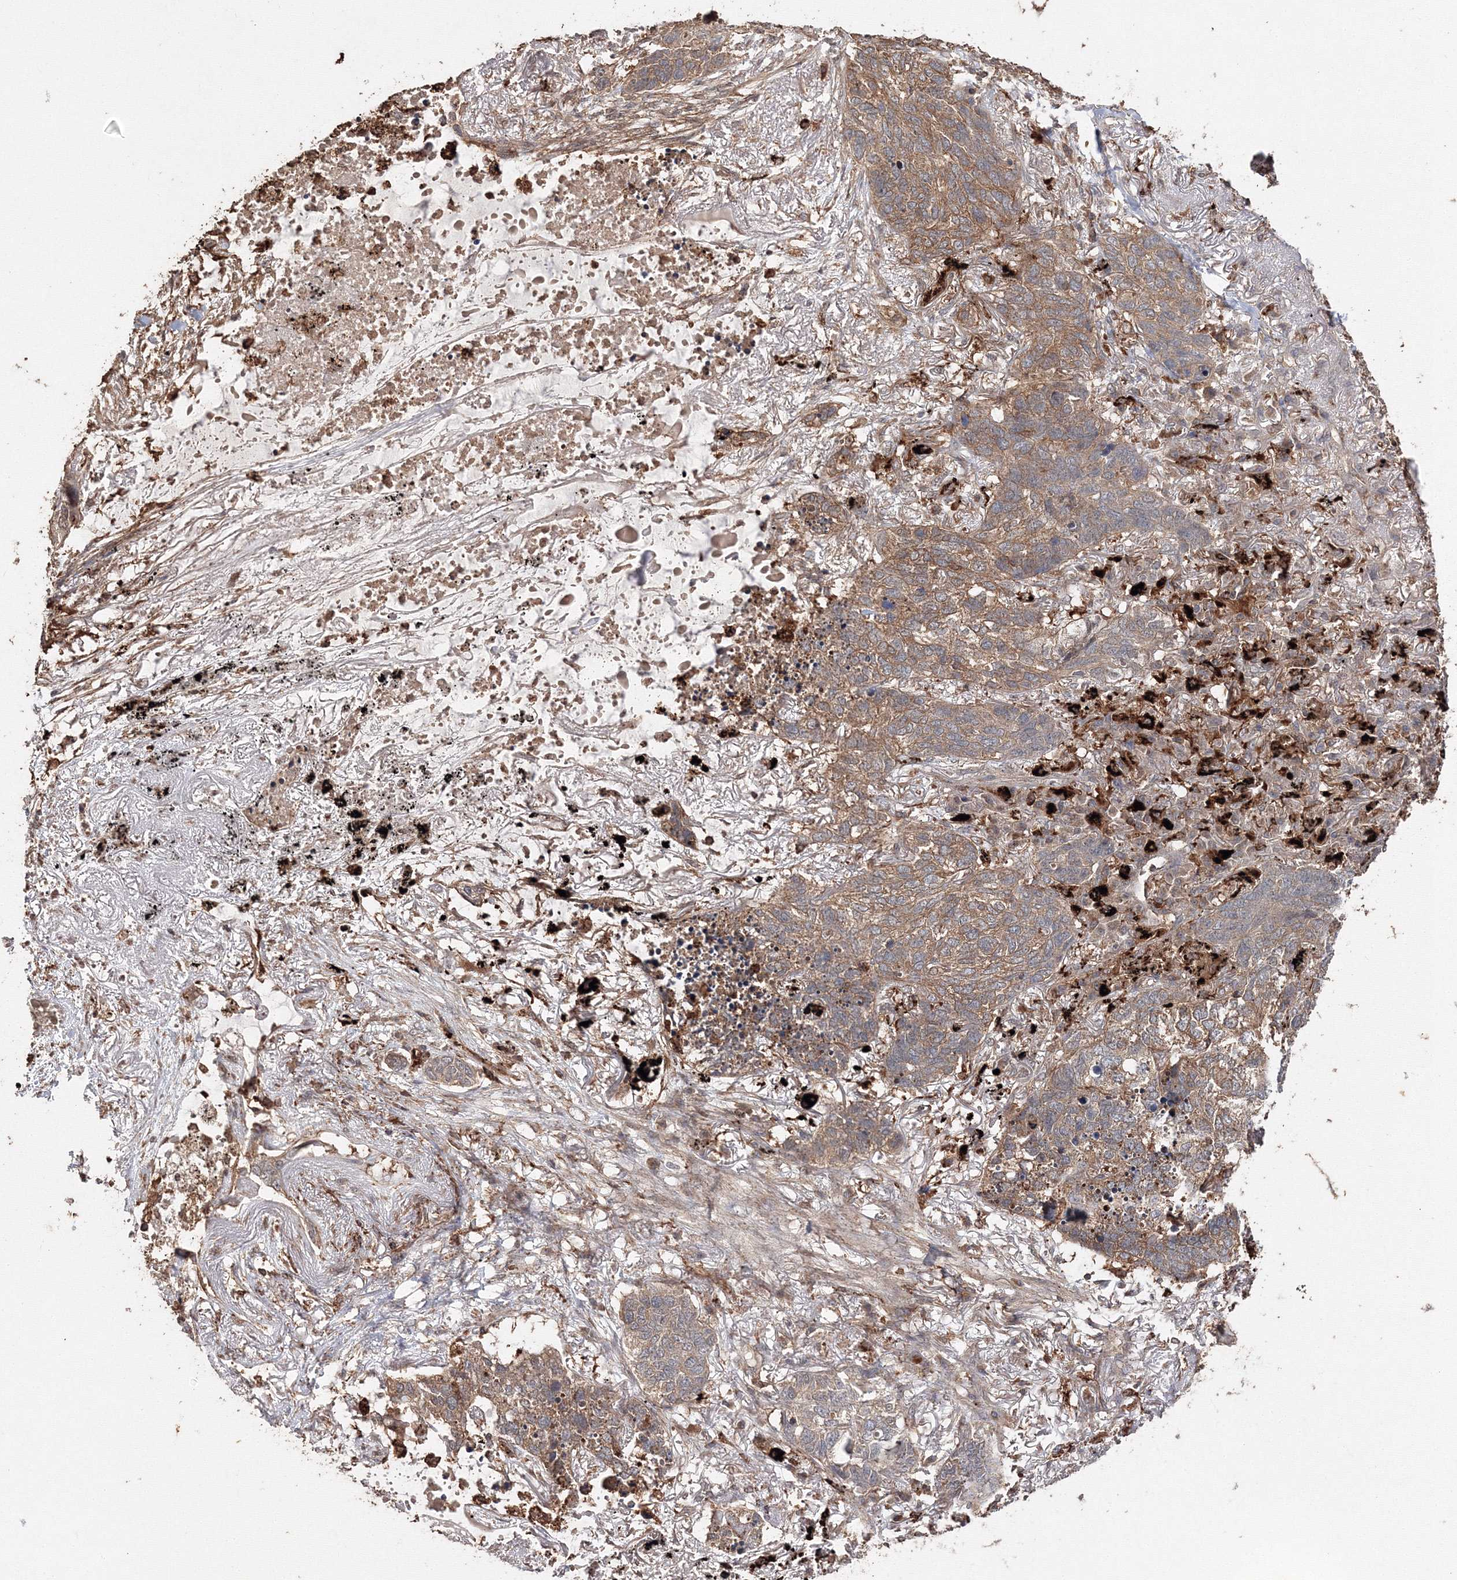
{"staining": {"intensity": "weak", "quantity": ">75%", "location": "cytoplasmic/membranous"}, "tissue": "lung cancer", "cell_type": "Tumor cells", "image_type": "cancer", "snomed": [{"axis": "morphology", "description": "Squamous cell carcinoma, NOS"}, {"axis": "topography", "description": "Lung"}], "caption": "Lung squamous cell carcinoma stained for a protein reveals weak cytoplasmic/membranous positivity in tumor cells.", "gene": "DDO", "patient": {"sex": "female", "age": 63}}